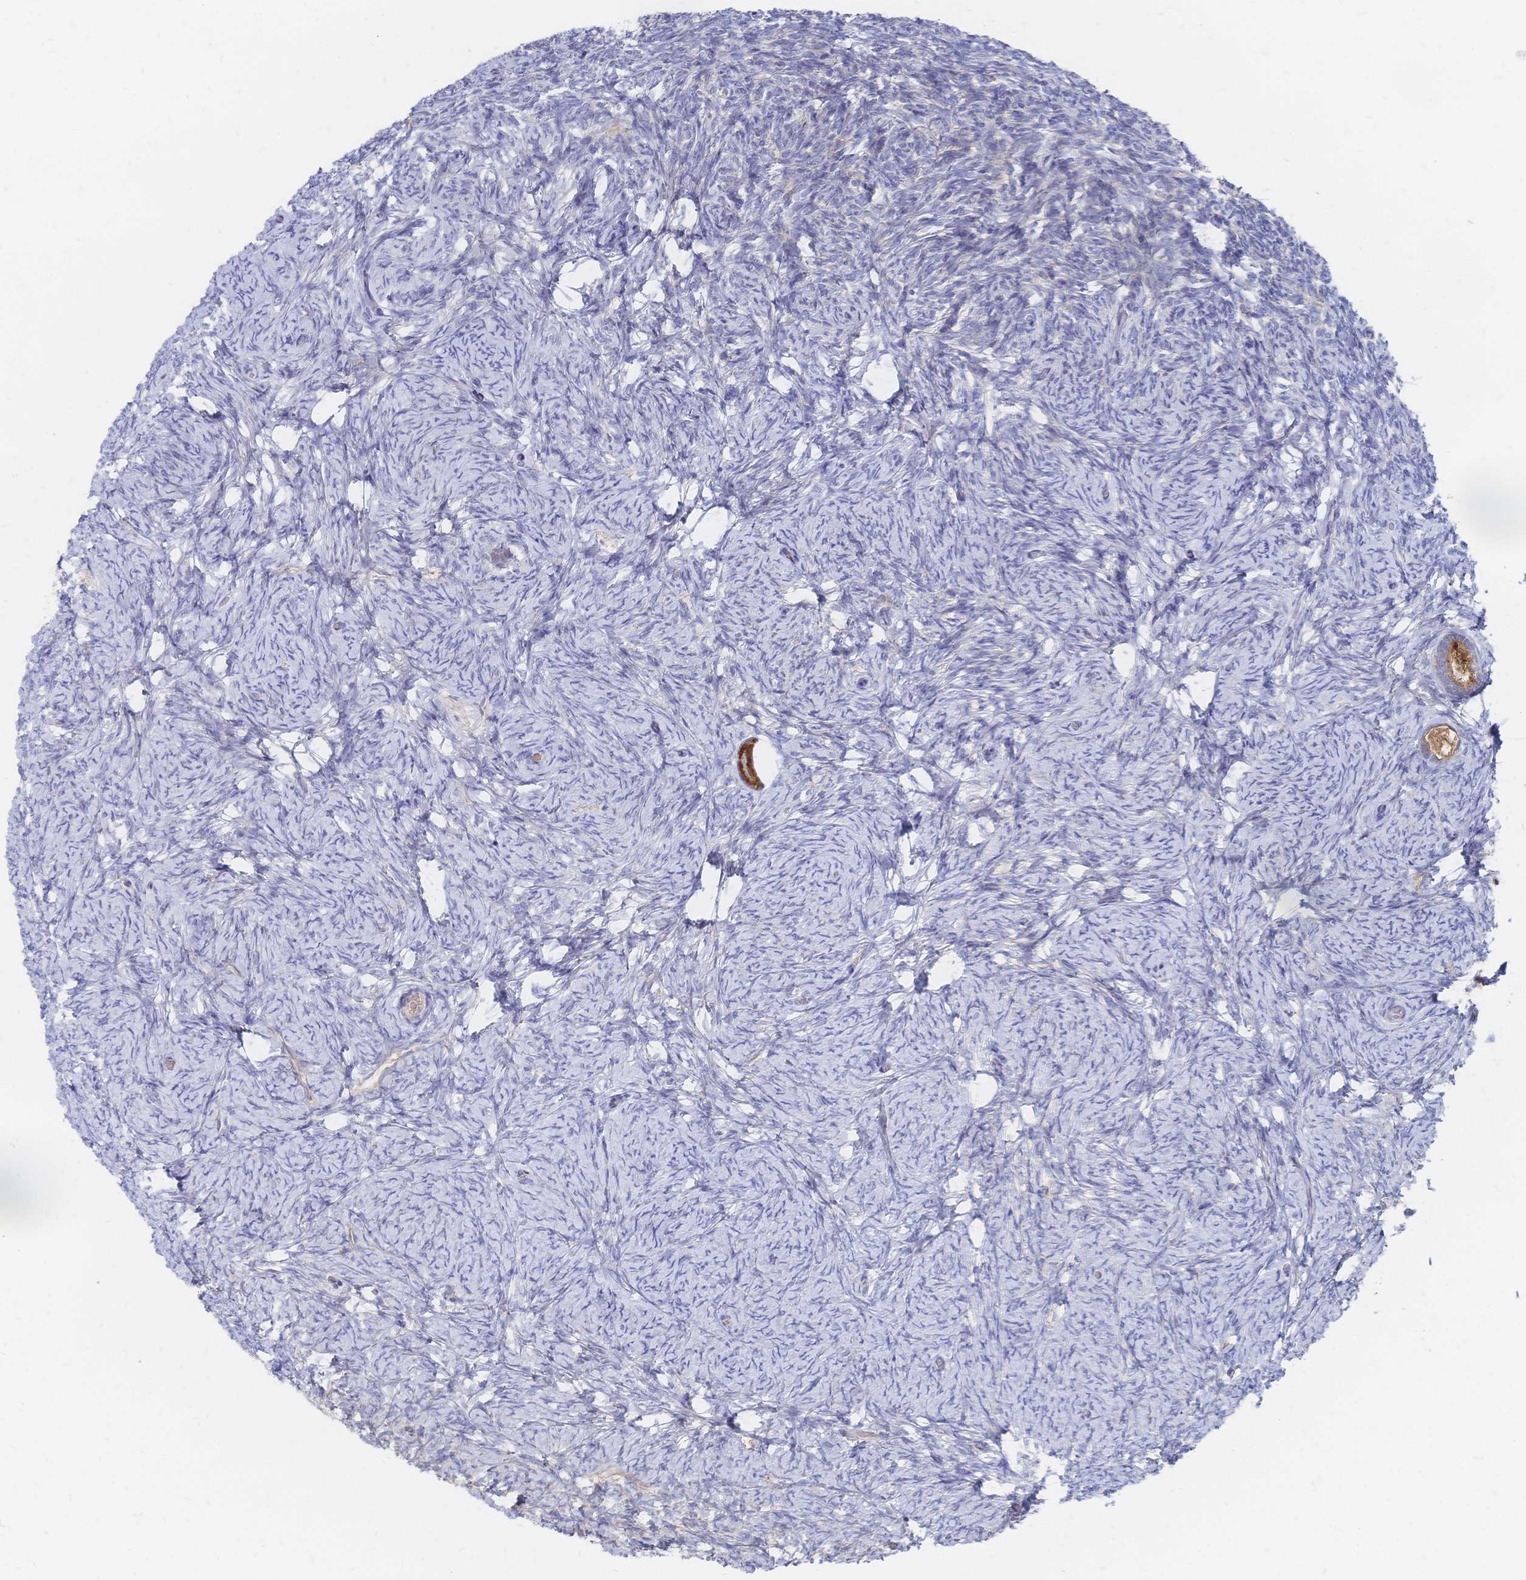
{"staining": {"intensity": "strong", "quantity": ">75%", "location": "cytoplasmic/membranous"}, "tissue": "ovary", "cell_type": "Follicle cells", "image_type": "normal", "snomed": [{"axis": "morphology", "description": "Normal tissue, NOS"}, {"axis": "topography", "description": "Ovary"}], "caption": "IHC (DAB) staining of unremarkable human ovary demonstrates strong cytoplasmic/membranous protein staining in approximately >75% of follicle cells.", "gene": "SORBS1", "patient": {"sex": "female", "age": 34}}